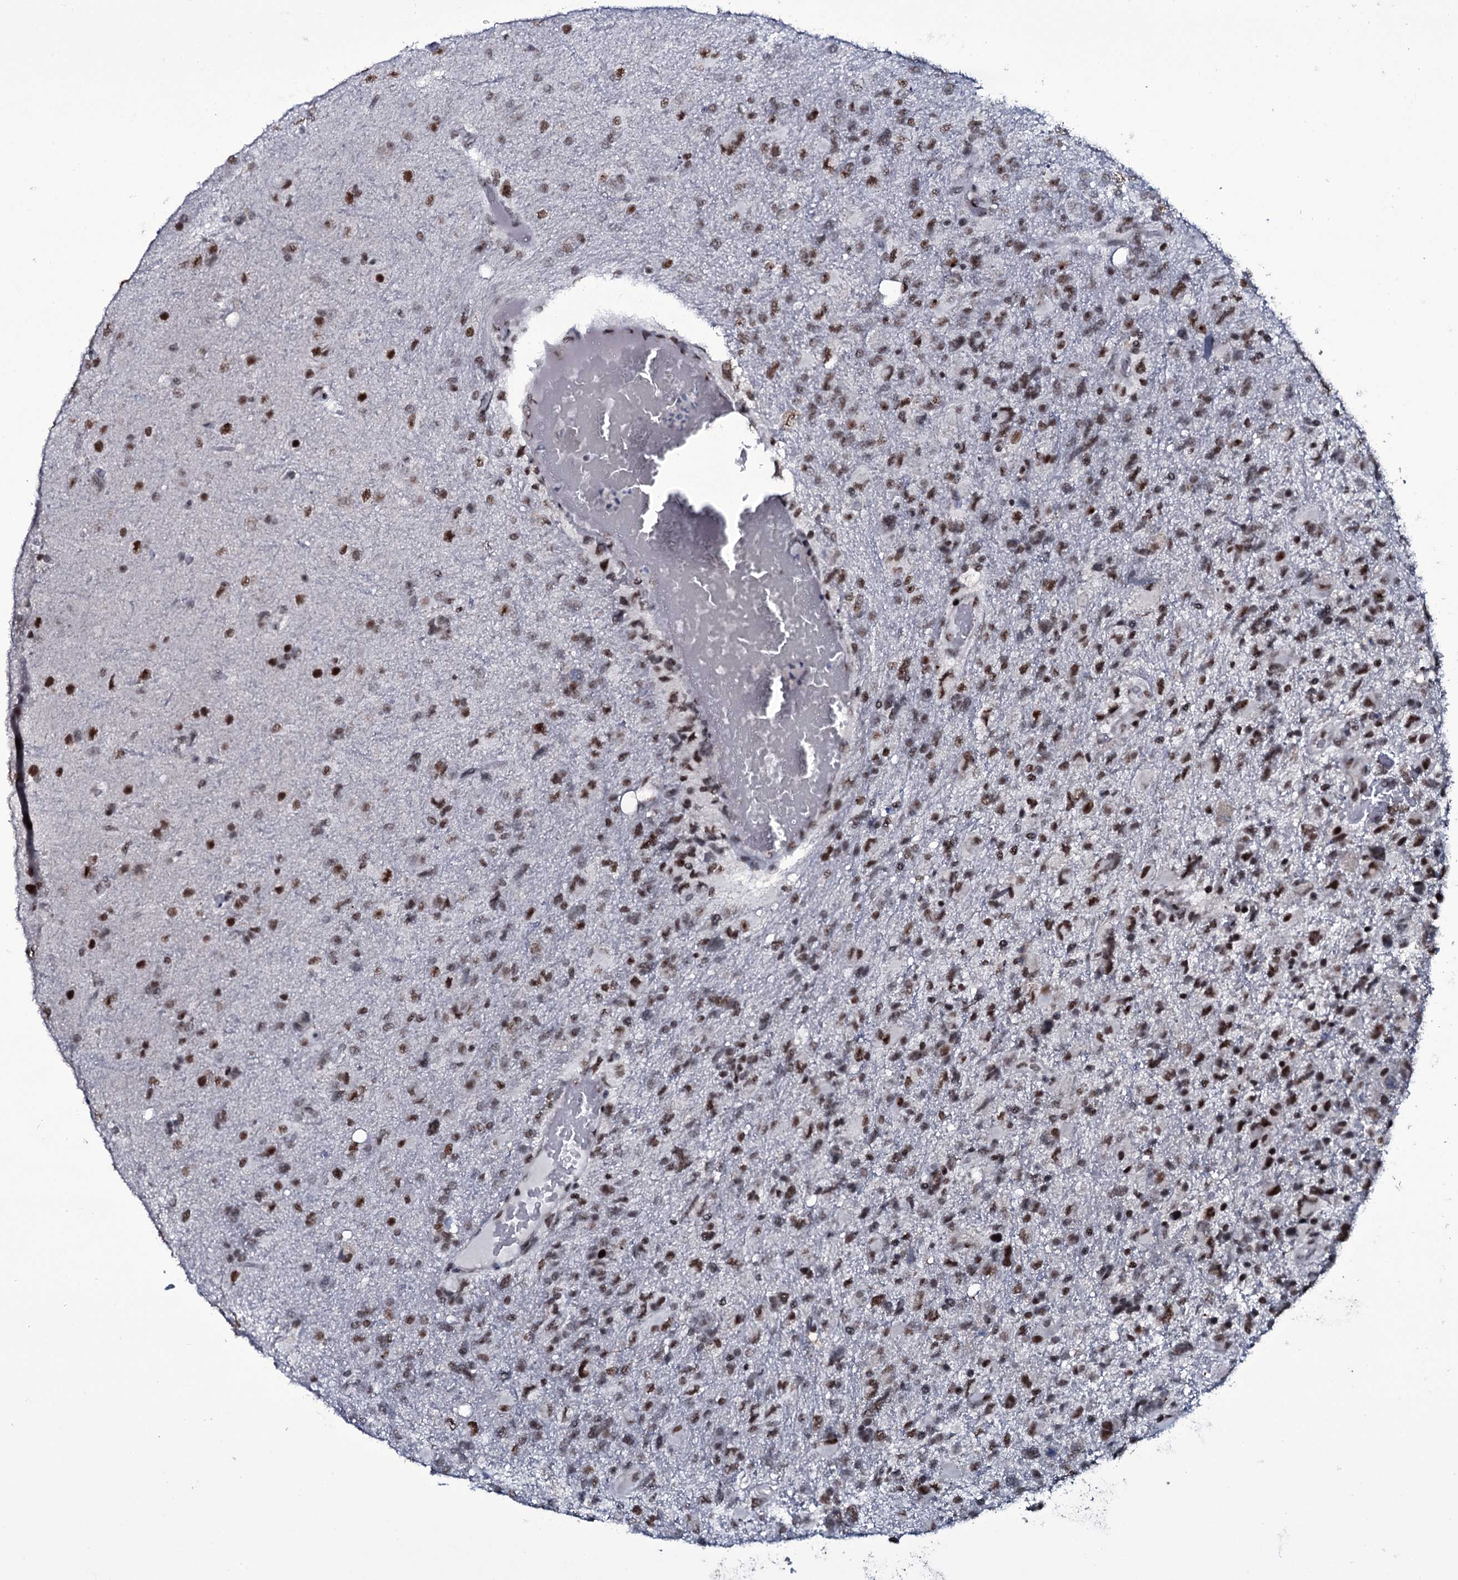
{"staining": {"intensity": "moderate", "quantity": ">75%", "location": "nuclear"}, "tissue": "glioma", "cell_type": "Tumor cells", "image_type": "cancer", "snomed": [{"axis": "morphology", "description": "Glioma, malignant, High grade"}, {"axis": "topography", "description": "Brain"}], "caption": "A medium amount of moderate nuclear expression is appreciated in about >75% of tumor cells in malignant glioma (high-grade) tissue.", "gene": "ZMIZ2", "patient": {"sex": "male", "age": 61}}